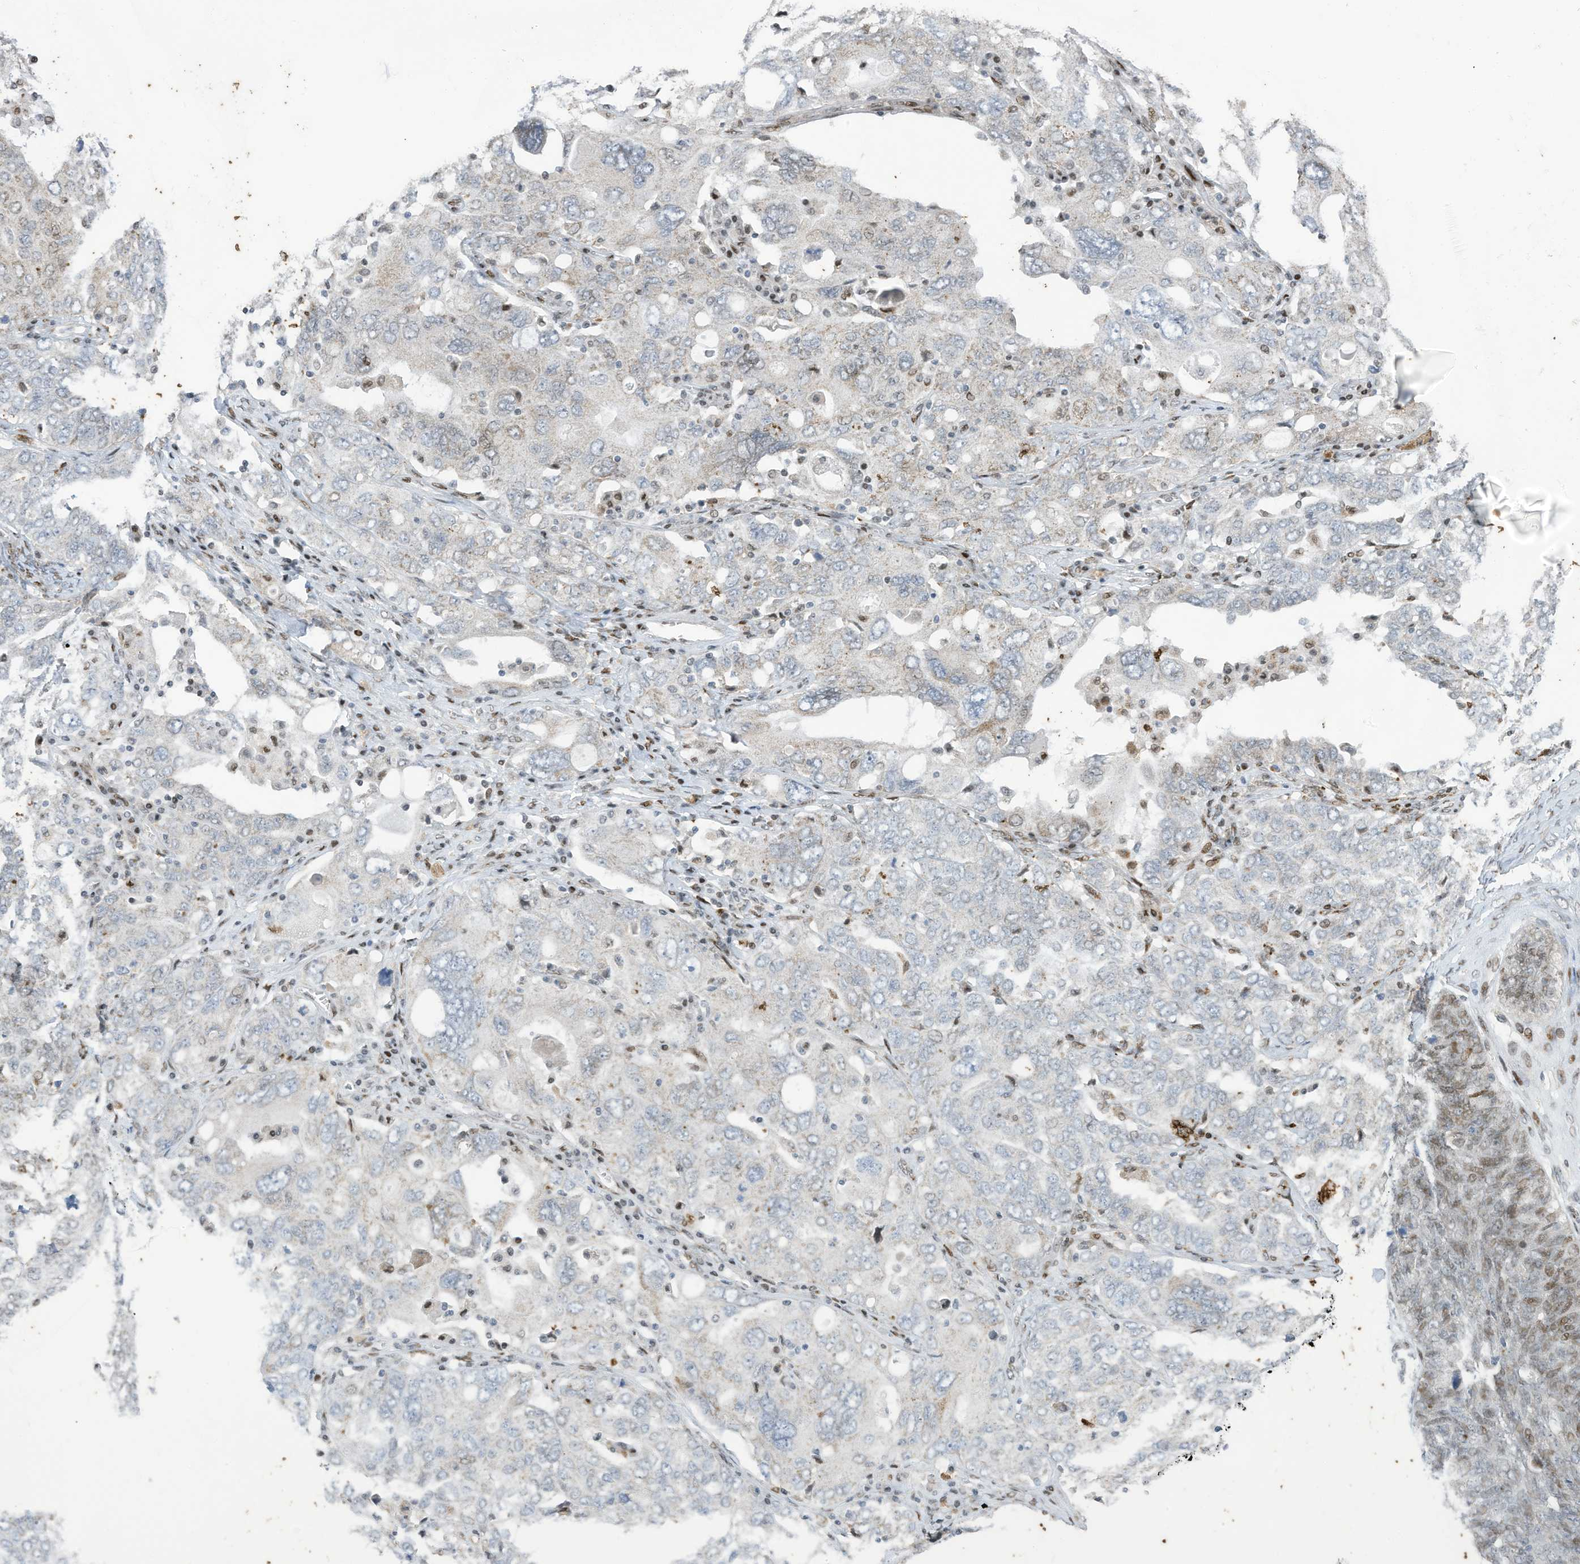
{"staining": {"intensity": "negative", "quantity": "none", "location": "none"}, "tissue": "ovarian cancer", "cell_type": "Tumor cells", "image_type": "cancer", "snomed": [{"axis": "morphology", "description": "Carcinoma, endometroid"}, {"axis": "topography", "description": "Ovary"}], "caption": "DAB (3,3'-diaminobenzidine) immunohistochemical staining of human endometroid carcinoma (ovarian) demonstrates no significant staining in tumor cells.", "gene": "RABL3", "patient": {"sex": "female", "age": 62}}